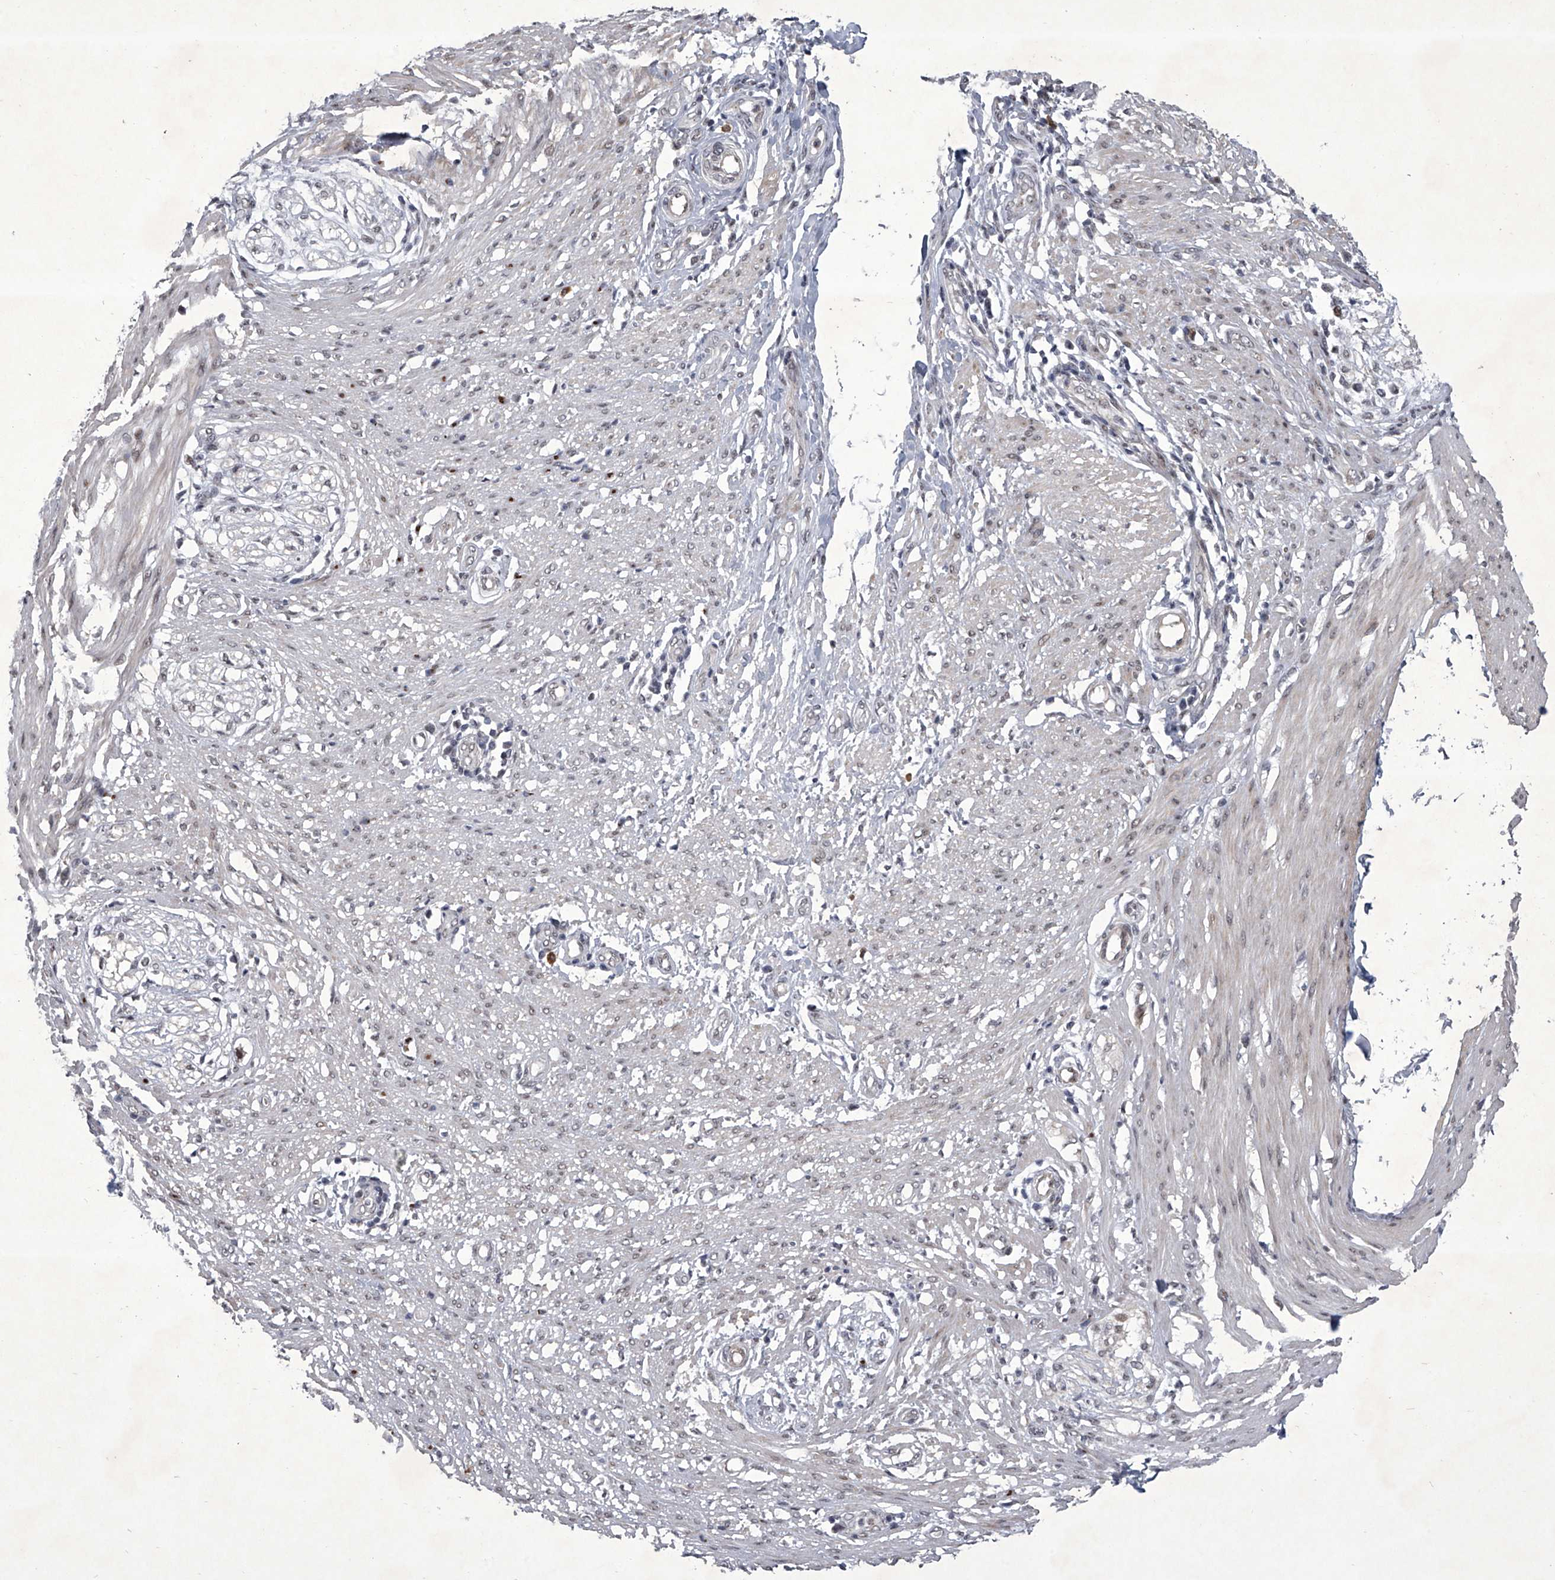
{"staining": {"intensity": "moderate", "quantity": "25%-75%", "location": "cytoplasmic/membranous,nuclear"}, "tissue": "smooth muscle", "cell_type": "Smooth muscle cells", "image_type": "normal", "snomed": [{"axis": "morphology", "description": "Normal tissue, NOS"}, {"axis": "morphology", "description": "Adenocarcinoma, NOS"}, {"axis": "topography", "description": "Colon"}, {"axis": "topography", "description": "Peripheral nerve tissue"}], "caption": "Immunohistochemistry (DAB (3,3'-diaminobenzidine)) staining of unremarkable human smooth muscle displays moderate cytoplasmic/membranous,nuclear protein staining in about 25%-75% of smooth muscle cells.", "gene": "MLLT1", "patient": {"sex": "male", "age": 14}}